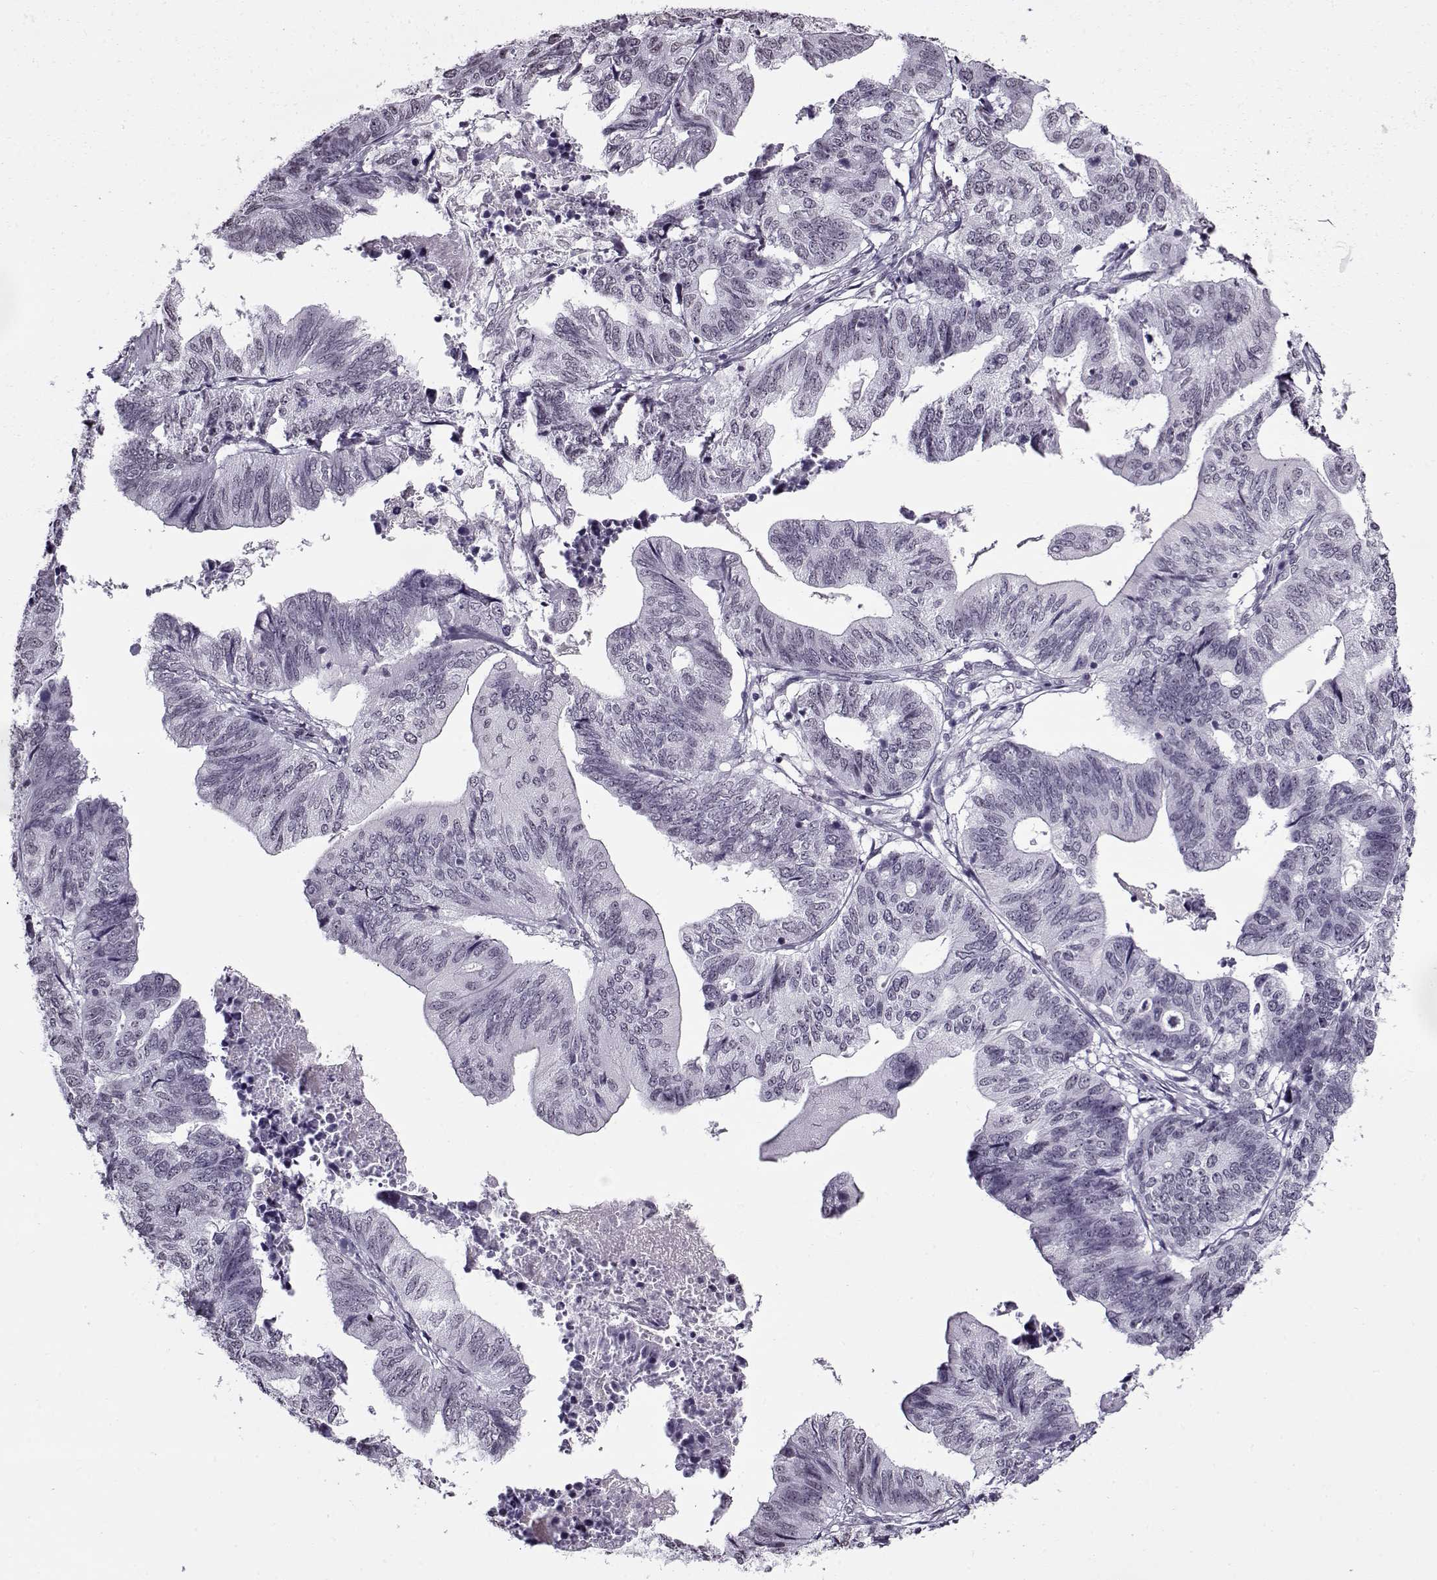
{"staining": {"intensity": "negative", "quantity": "none", "location": "none"}, "tissue": "stomach cancer", "cell_type": "Tumor cells", "image_type": "cancer", "snomed": [{"axis": "morphology", "description": "Adenocarcinoma, NOS"}, {"axis": "topography", "description": "Stomach, upper"}], "caption": "Stomach cancer stained for a protein using IHC displays no staining tumor cells.", "gene": "PRMT8", "patient": {"sex": "female", "age": 67}}